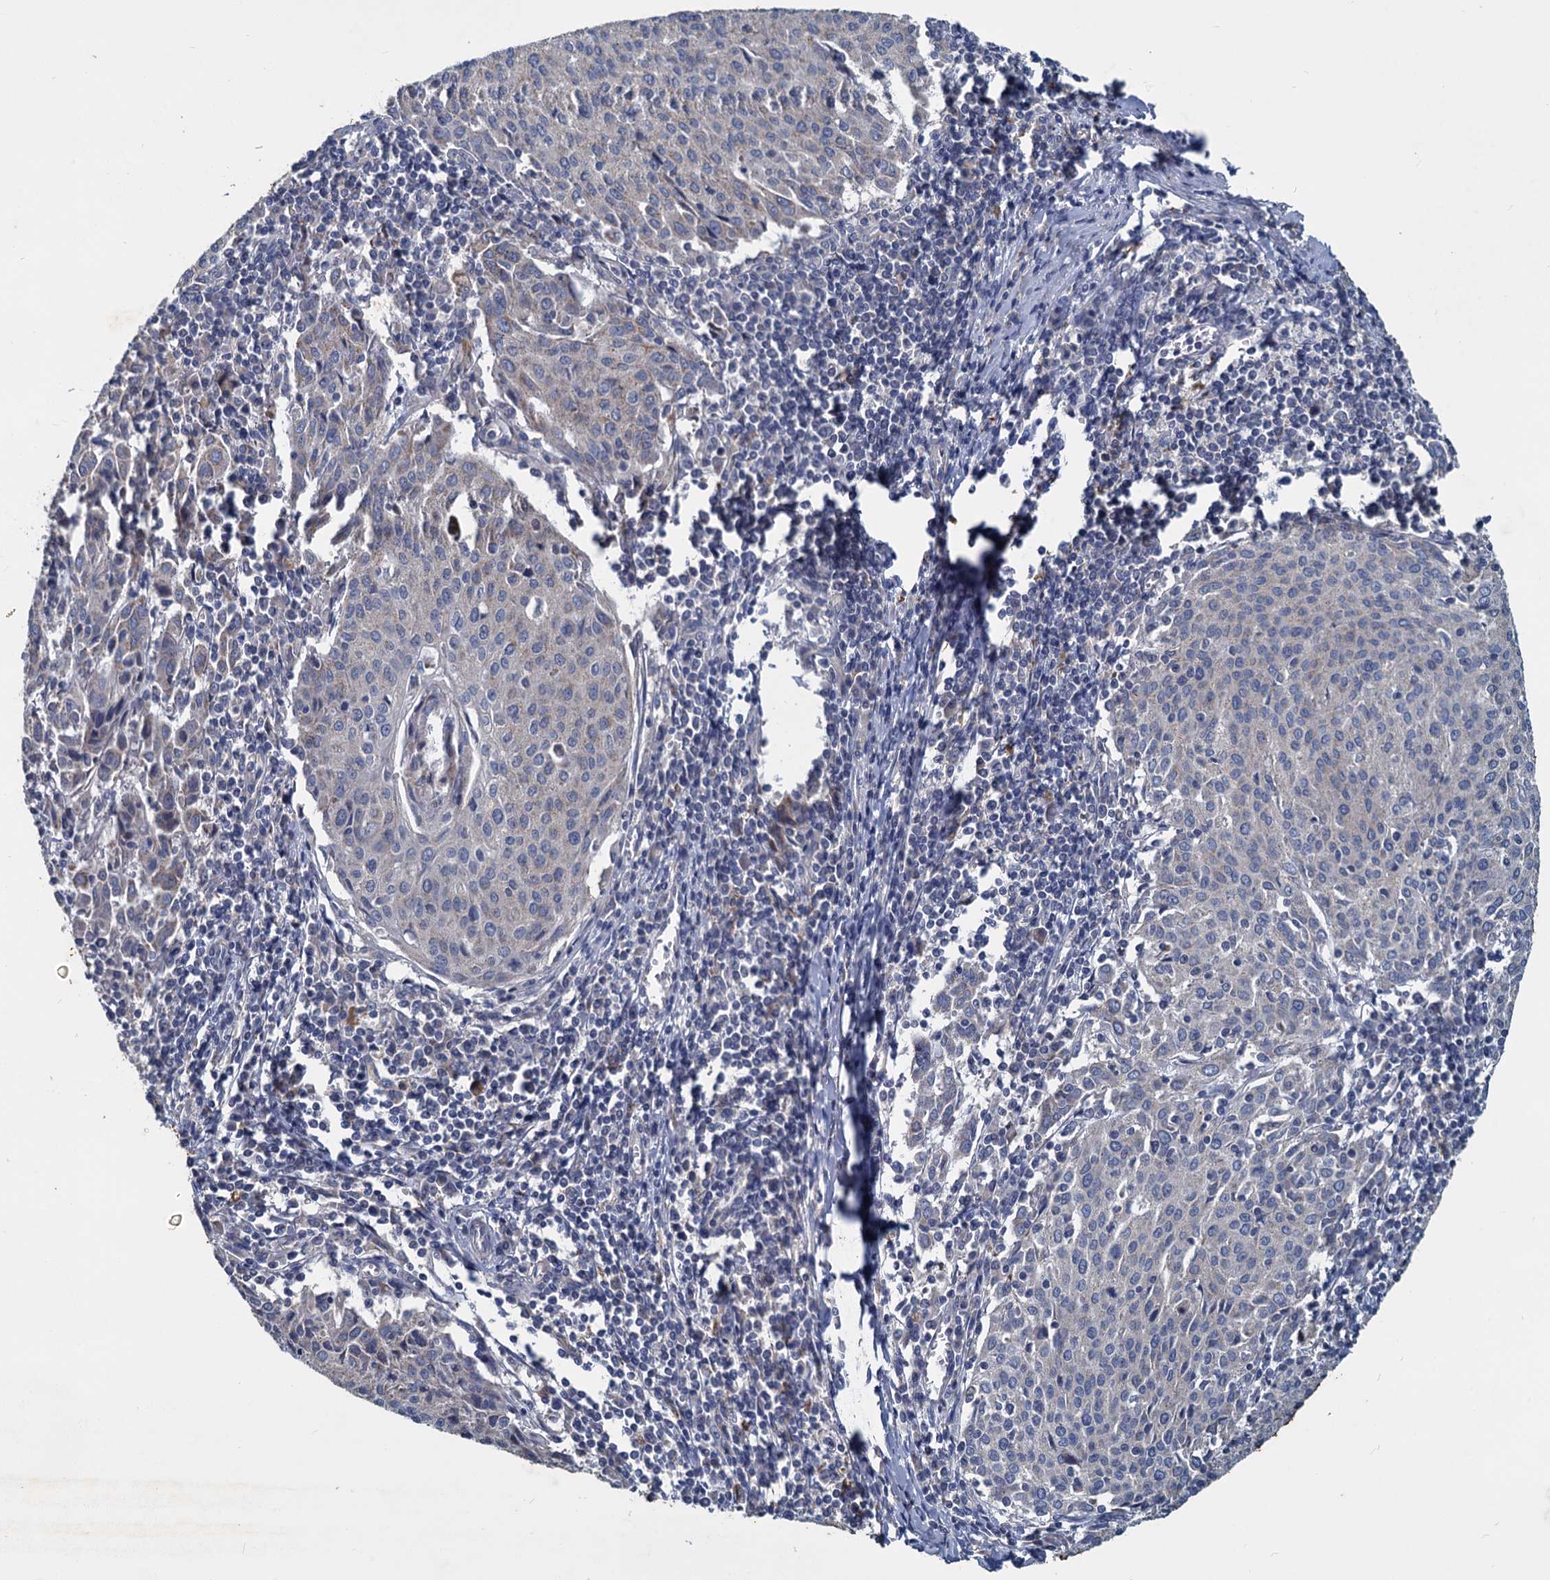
{"staining": {"intensity": "negative", "quantity": "none", "location": "none"}, "tissue": "cervical cancer", "cell_type": "Tumor cells", "image_type": "cancer", "snomed": [{"axis": "morphology", "description": "Squamous cell carcinoma, NOS"}, {"axis": "topography", "description": "Cervix"}], "caption": "Immunohistochemistry (IHC) image of neoplastic tissue: human cervical squamous cell carcinoma stained with DAB demonstrates no significant protein positivity in tumor cells.", "gene": "SLC2A7", "patient": {"sex": "female", "age": 46}}